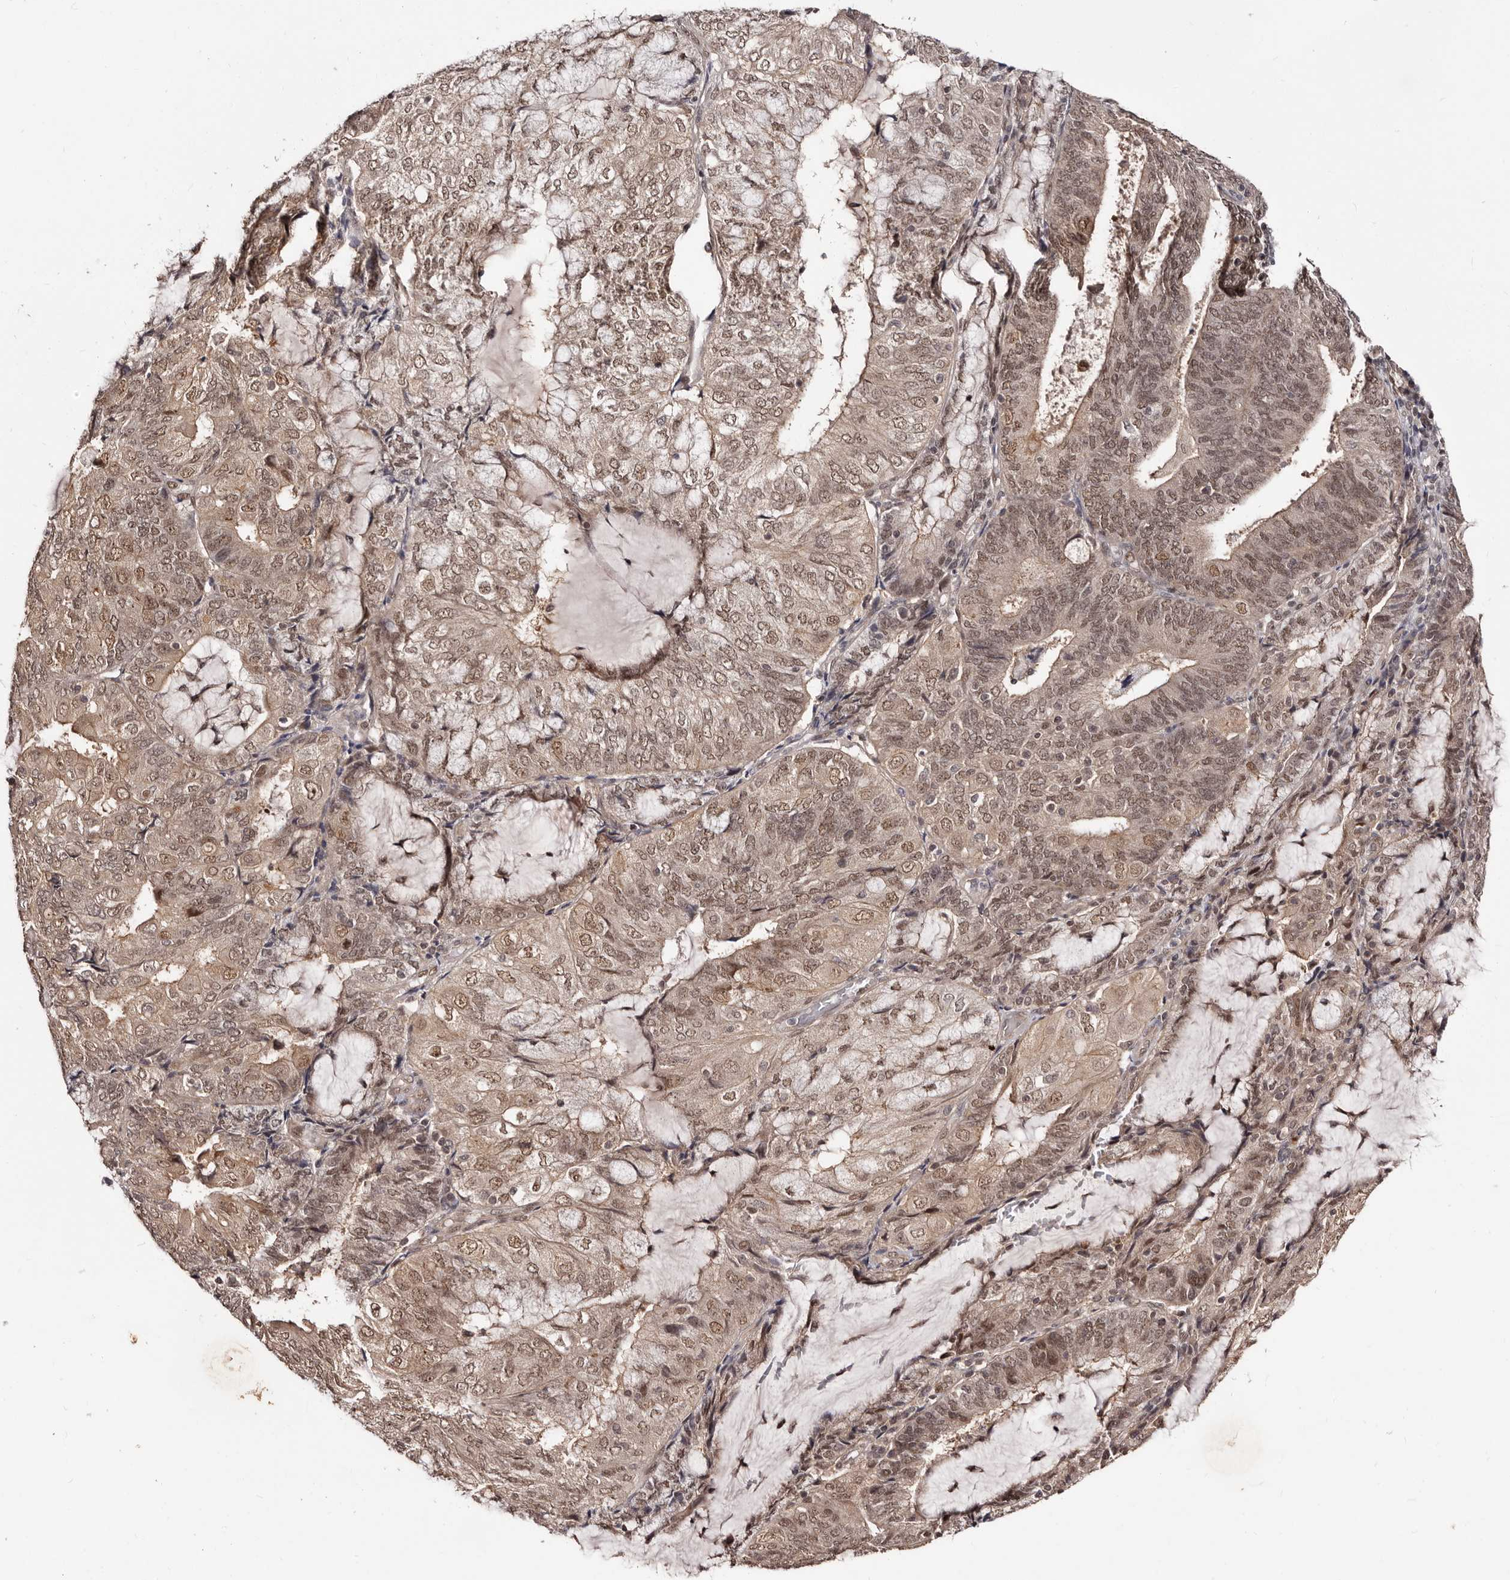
{"staining": {"intensity": "moderate", "quantity": ">75%", "location": "cytoplasmic/membranous,nuclear"}, "tissue": "endometrial cancer", "cell_type": "Tumor cells", "image_type": "cancer", "snomed": [{"axis": "morphology", "description": "Adenocarcinoma, NOS"}, {"axis": "topography", "description": "Endometrium"}], "caption": "Human endometrial cancer stained with a protein marker reveals moderate staining in tumor cells.", "gene": "TBC1D22B", "patient": {"sex": "female", "age": 81}}